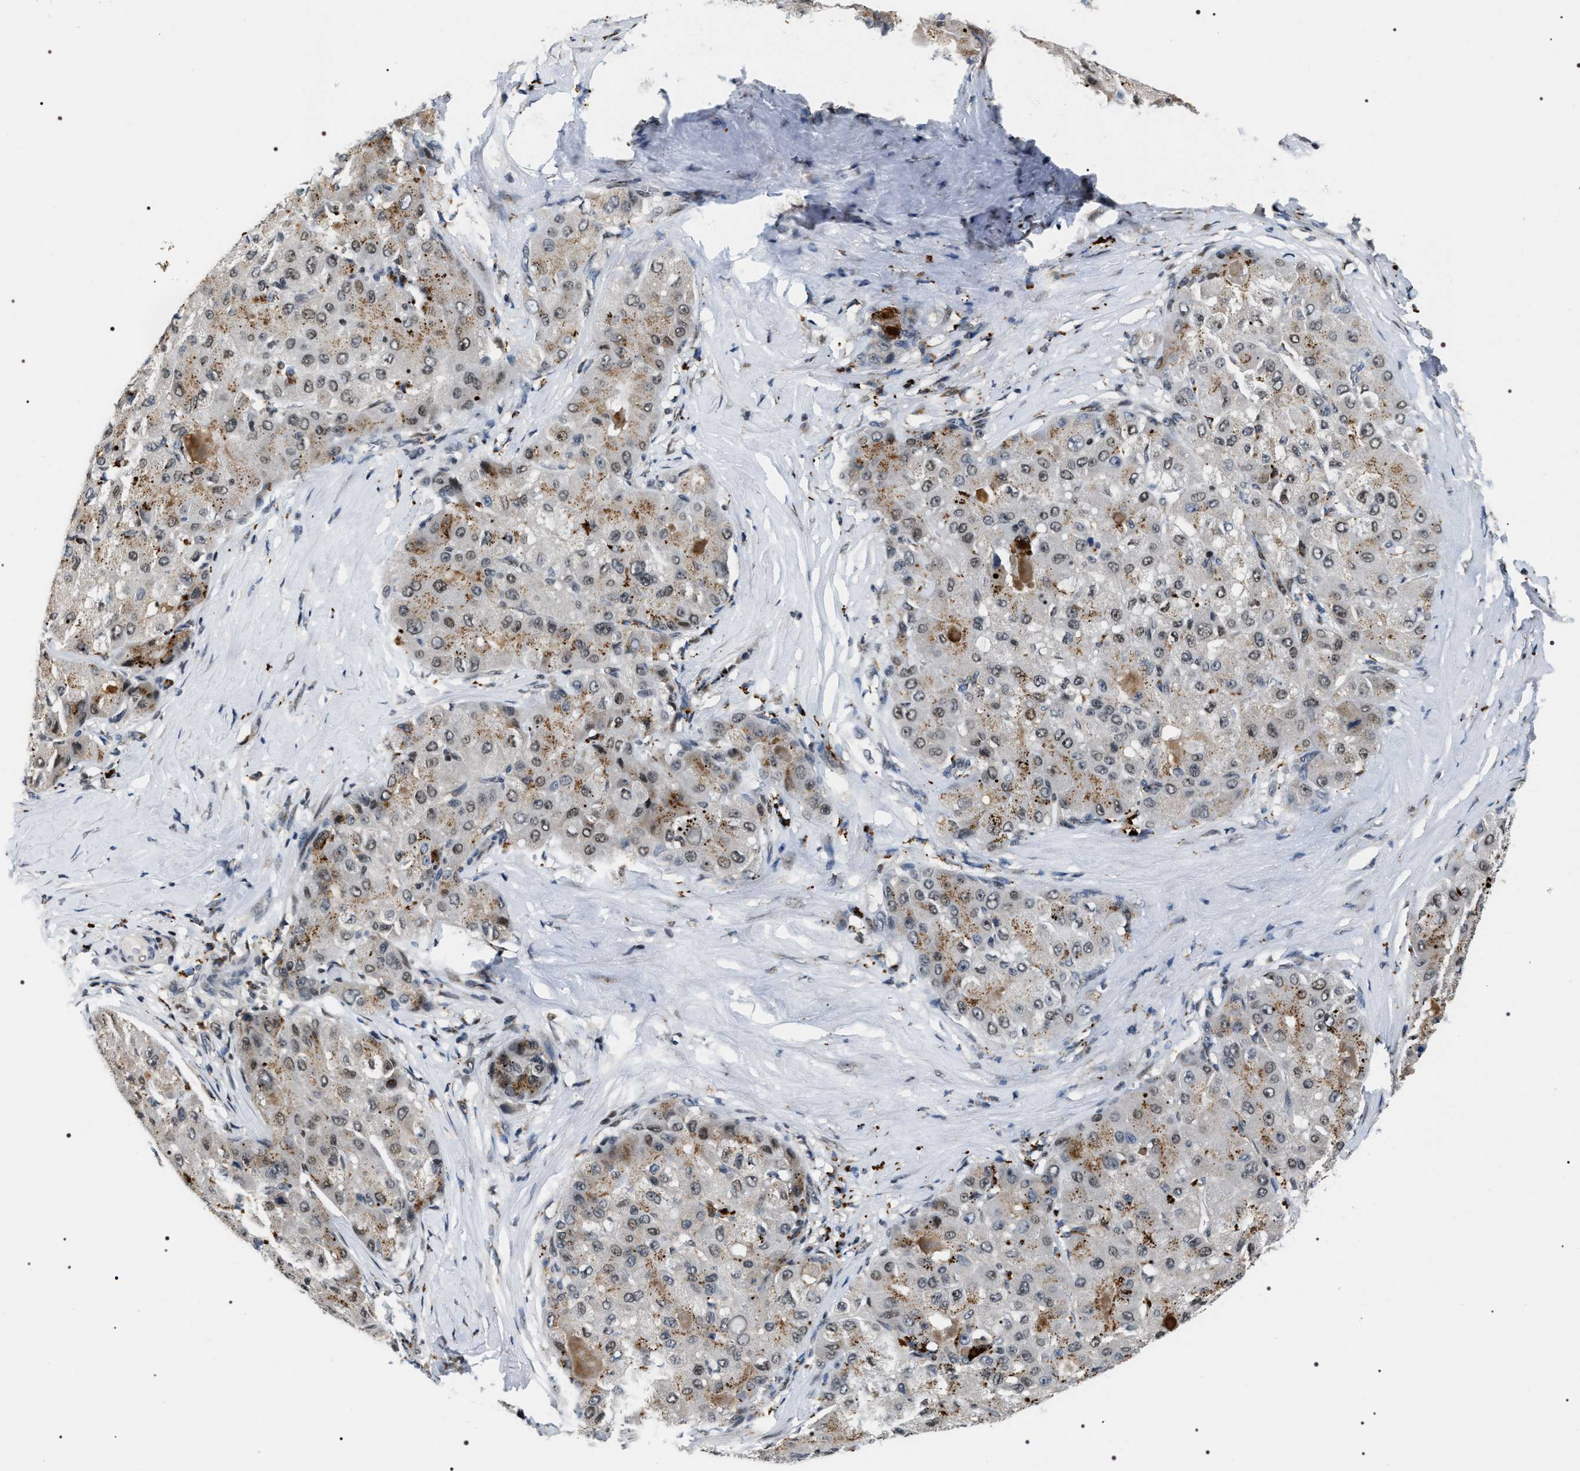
{"staining": {"intensity": "moderate", "quantity": "25%-75%", "location": "cytoplasmic/membranous"}, "tissue": "liver cancer", "cell_type": "Tumor cells", "image_type": "cancer", "snomed": [{"axis": "morphology", "description": "Carcinoma, Hepatocellular, NOS"}, {"axis": "topography", "description": "Liver"}], "caption": "The micrograph reveals staining of liver cancer, revealing moderate cytoplasmic/membranous protein staining (brown color) within tumor cells.", "gene": "C7orf25", "patient": {"sex": "male", "age": 80}}